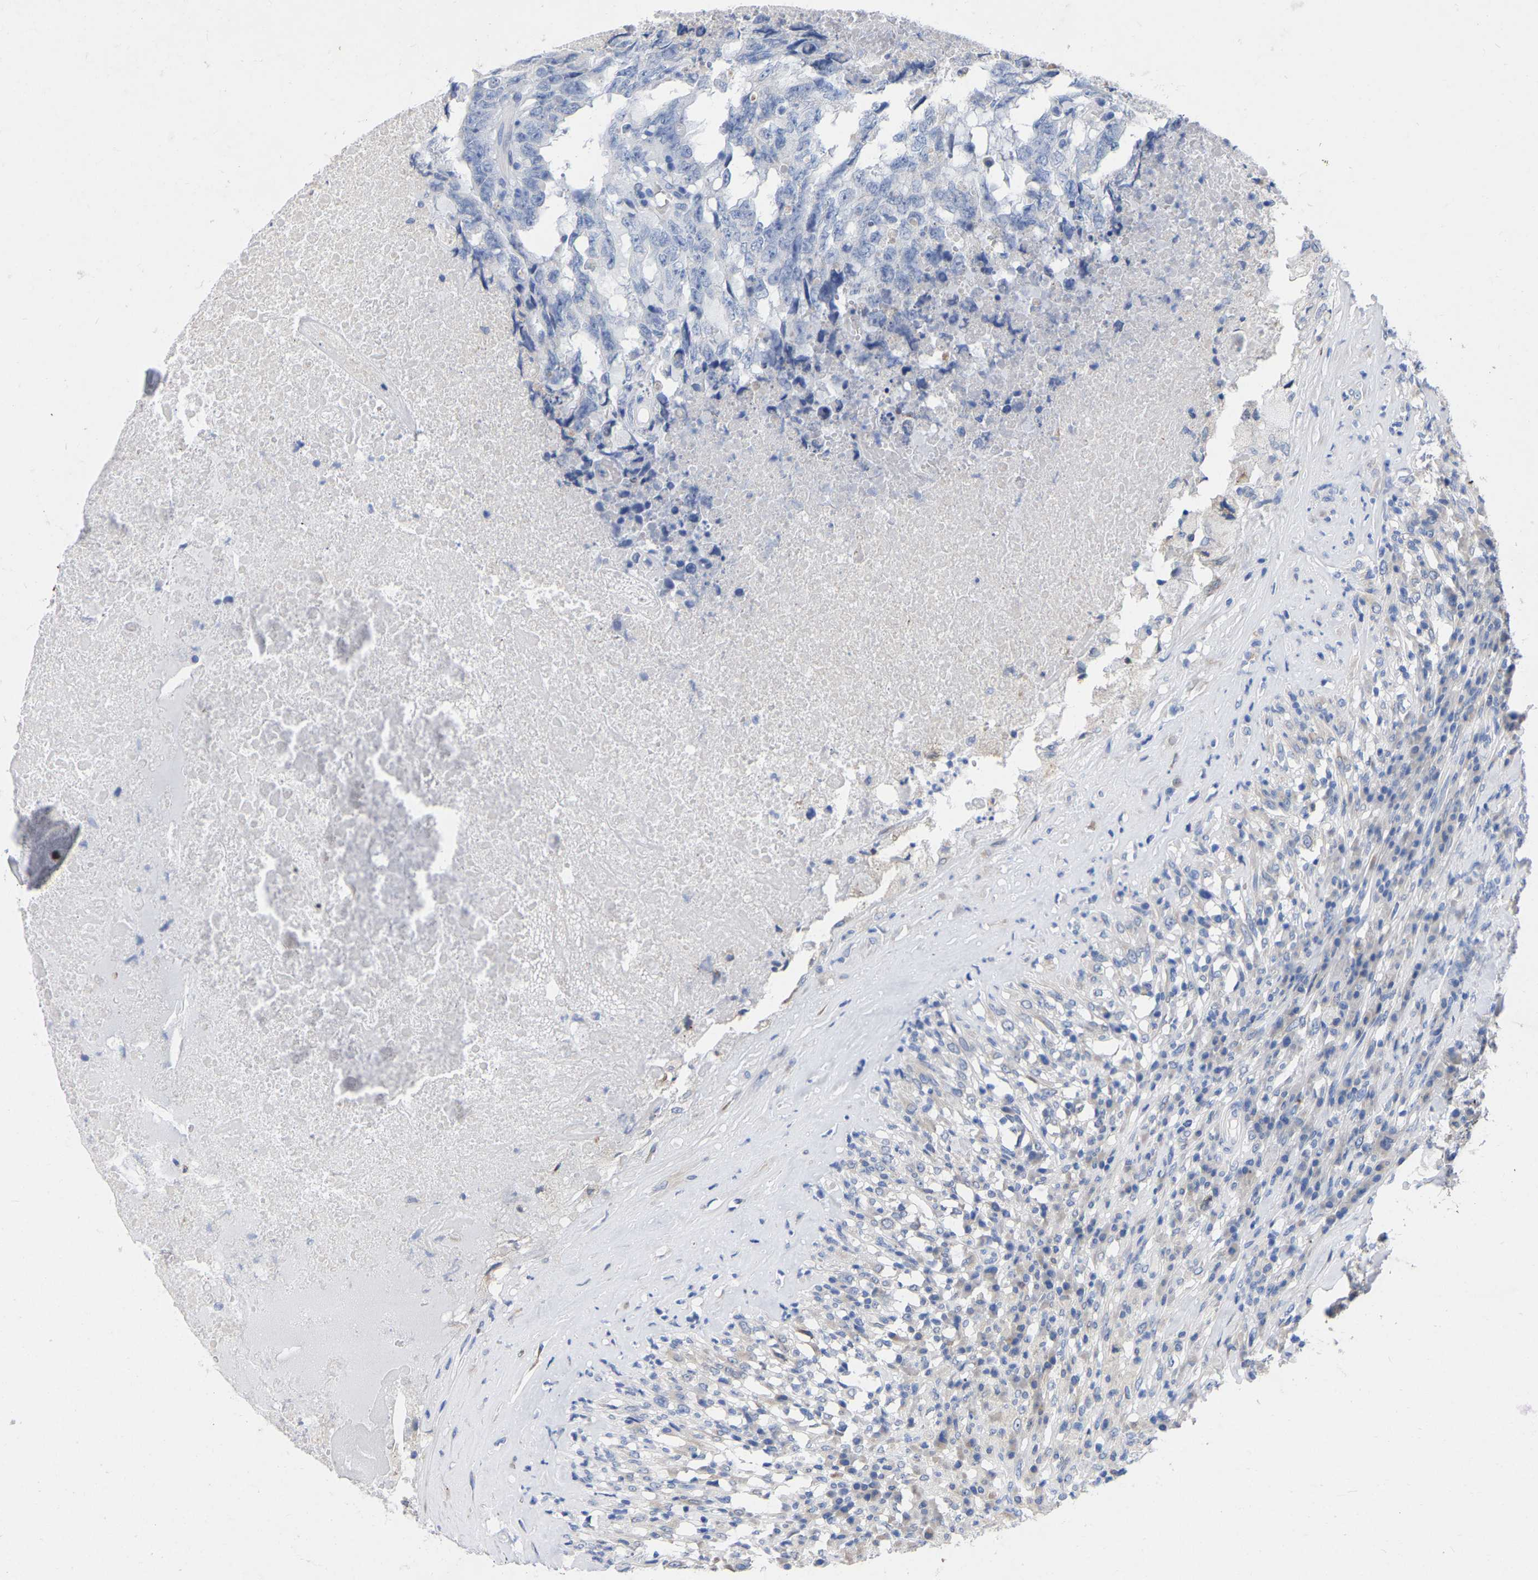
{"staining": {"intensity": "negative", "quantity": "none", "location": "none"}, "tissue": "testis cancer", "cell_type": "Tumor cells", "image_type": "cancer", "snomed": [{"axis": "morphology", "description": "Necrosis, NOS"}, {"axis": "morphology", "description": "Carcinoma, Embryonal, NOS"}, {"axis": "topography", "description": "Testis"}], "caption": "Immunohistochemistry (IHC) of human embryonal carcinoma (testis) reveals no expression in tumor cells.", "gene": "STRIP2", "patient": {"sex": "male", "age": 19}}